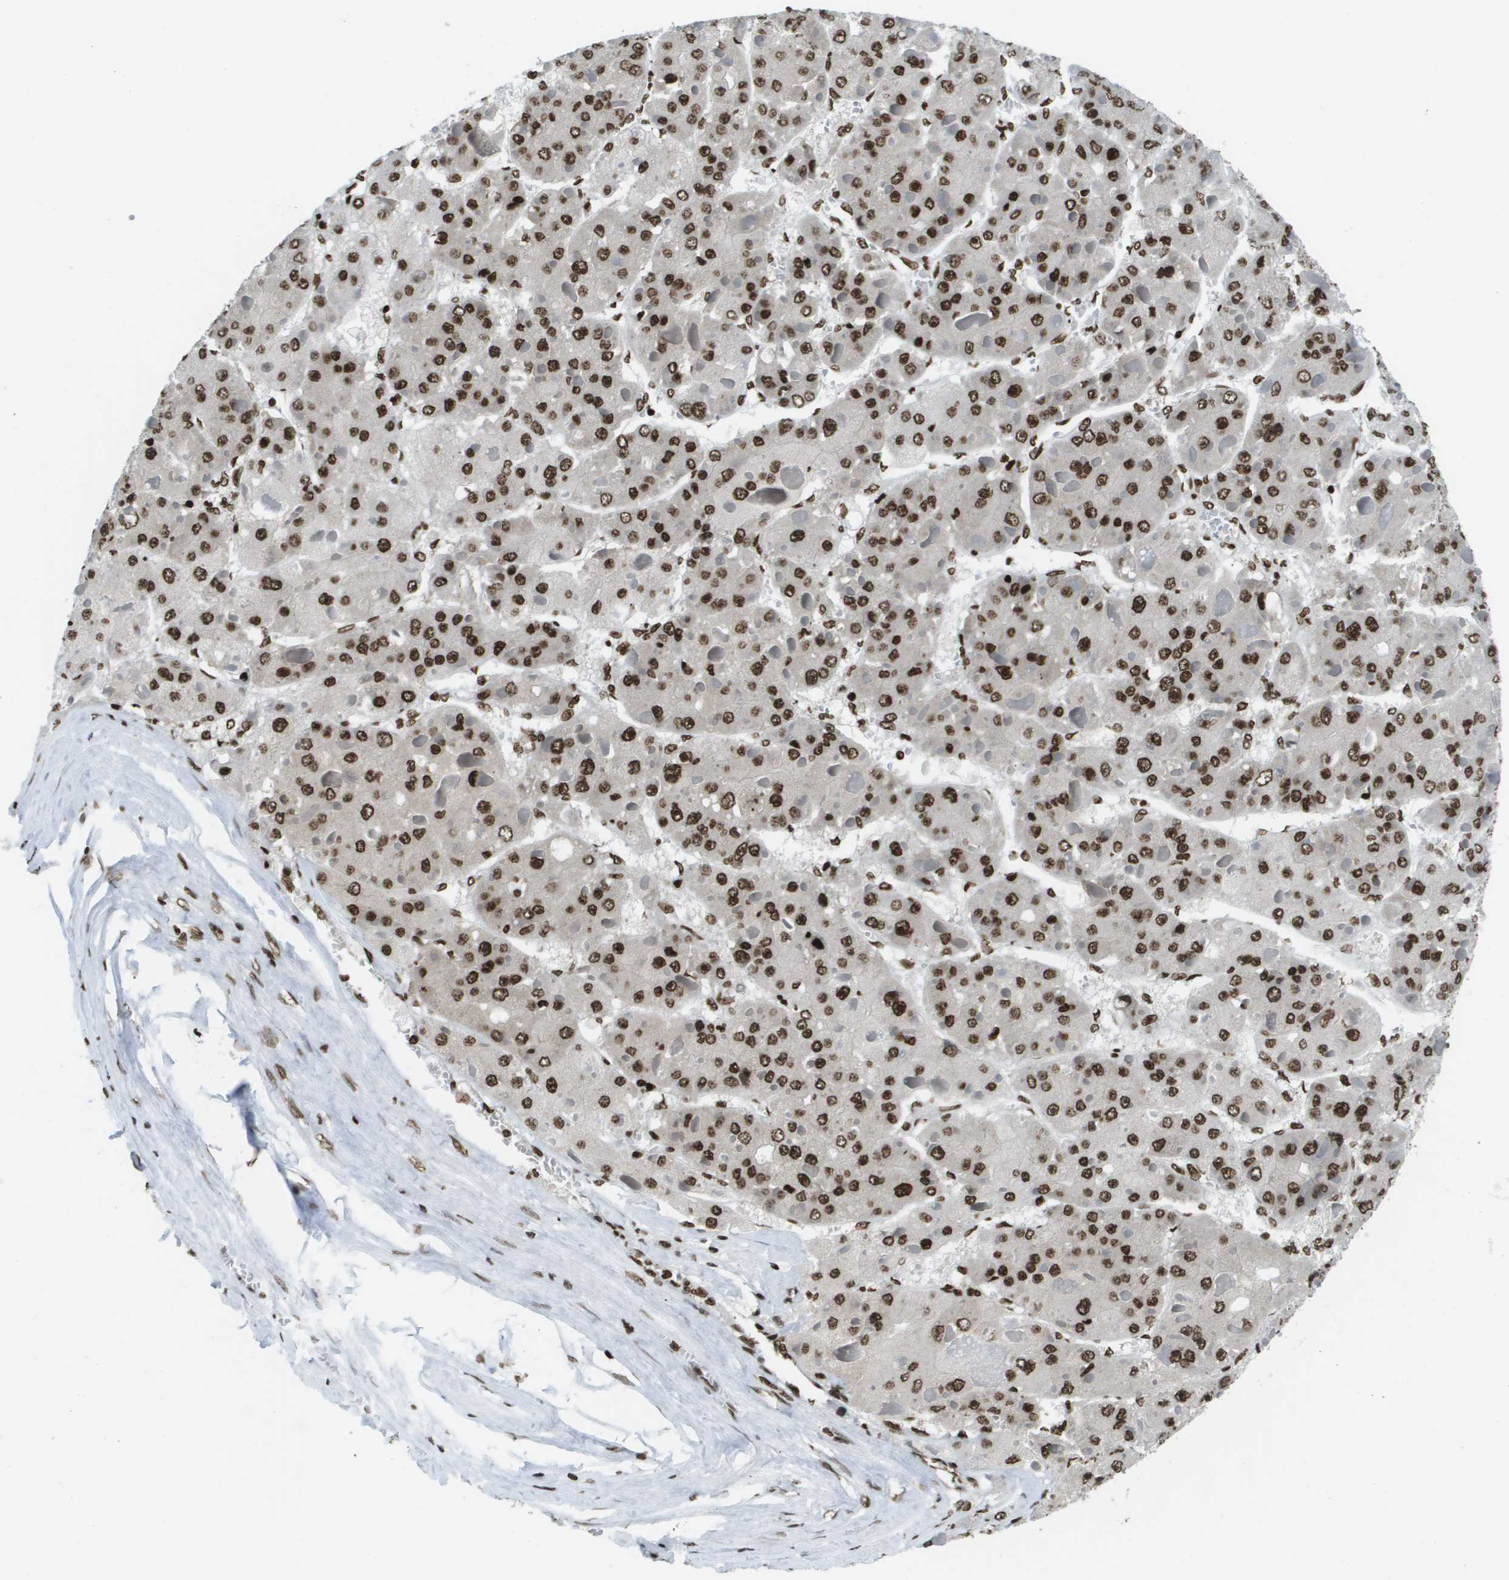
{"staining": {"intensity": "strong", "quantity": ">75%", "location": "nuclear"}, "tissue": "liver cancer", "cell_type": "Tumor cells", "image_type": "cancer", "snomed": [{"axis": "morphology", "description": "Carcinoma, Hepatocellular, NOS"}, {"axis": "topography", "description": "Liver"}], "caption": "Tumor cells exhibit high levels of strong nuclear positivity in approximately >75% of cells in human hepatocellular carcinoma (liver).", "gene": "GLYR1", "patient": {"sex": "female", "age": 73}}